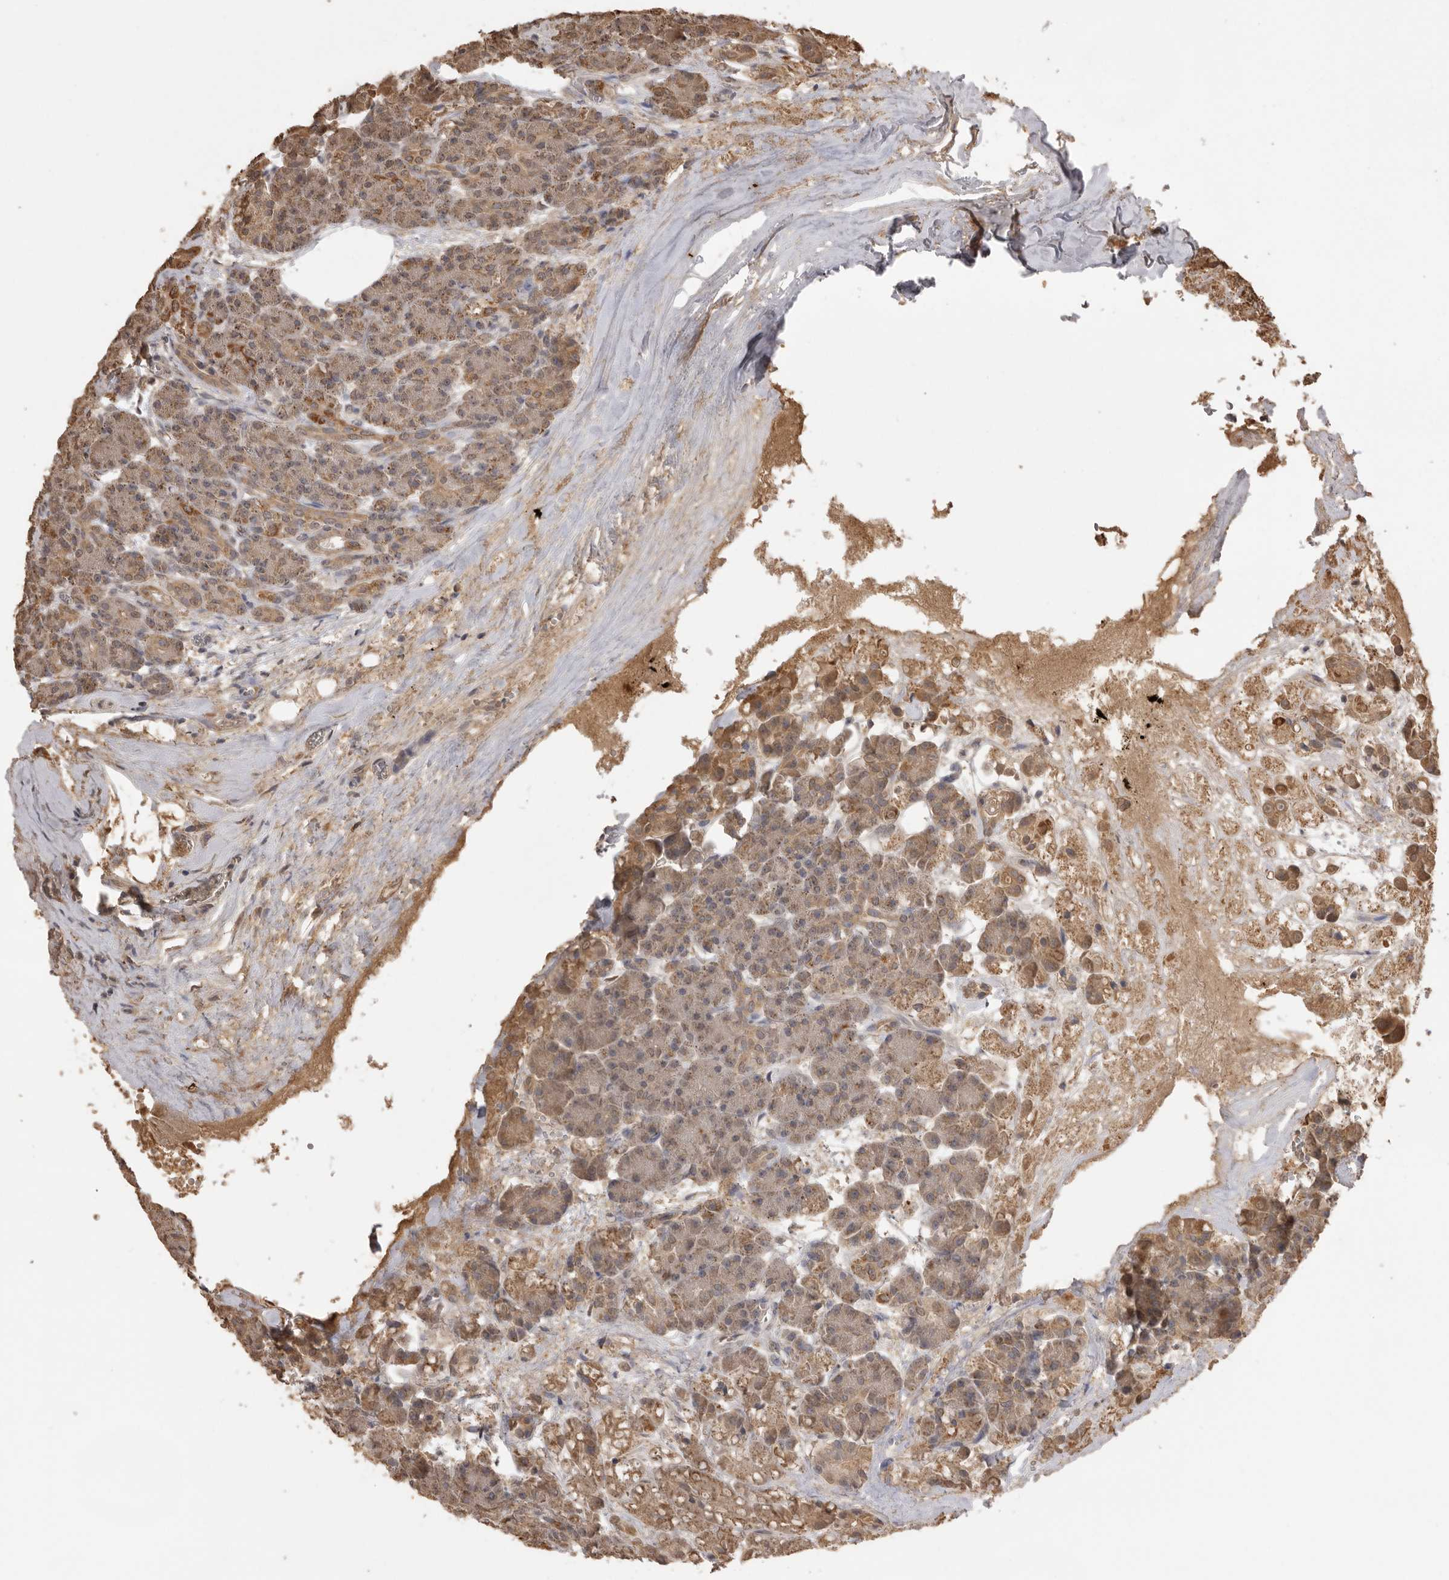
{"staining": {"intensity": "weak", "quantity": "25%-75%", "location": "cytoplasmic/membranous"}, "tissue": "pancreas", "cell_type": "Exocrine glandular cells", "image_type": "normal", "snomed": [{"axis": "morphology", "description": "Normal tissue, NOS"}, {"axis": "topography", "description": "Pancreas"}], "caption": "The image shows a brown stain indicating the presence of a protein in the cytoplasmic/membranous of exocrine glandular cells in pancreas. (Brightfield microscopy of DAB IHC at high magnification).", "gene": "JAG2", "patient": {"sex": "male", "age": 63}}